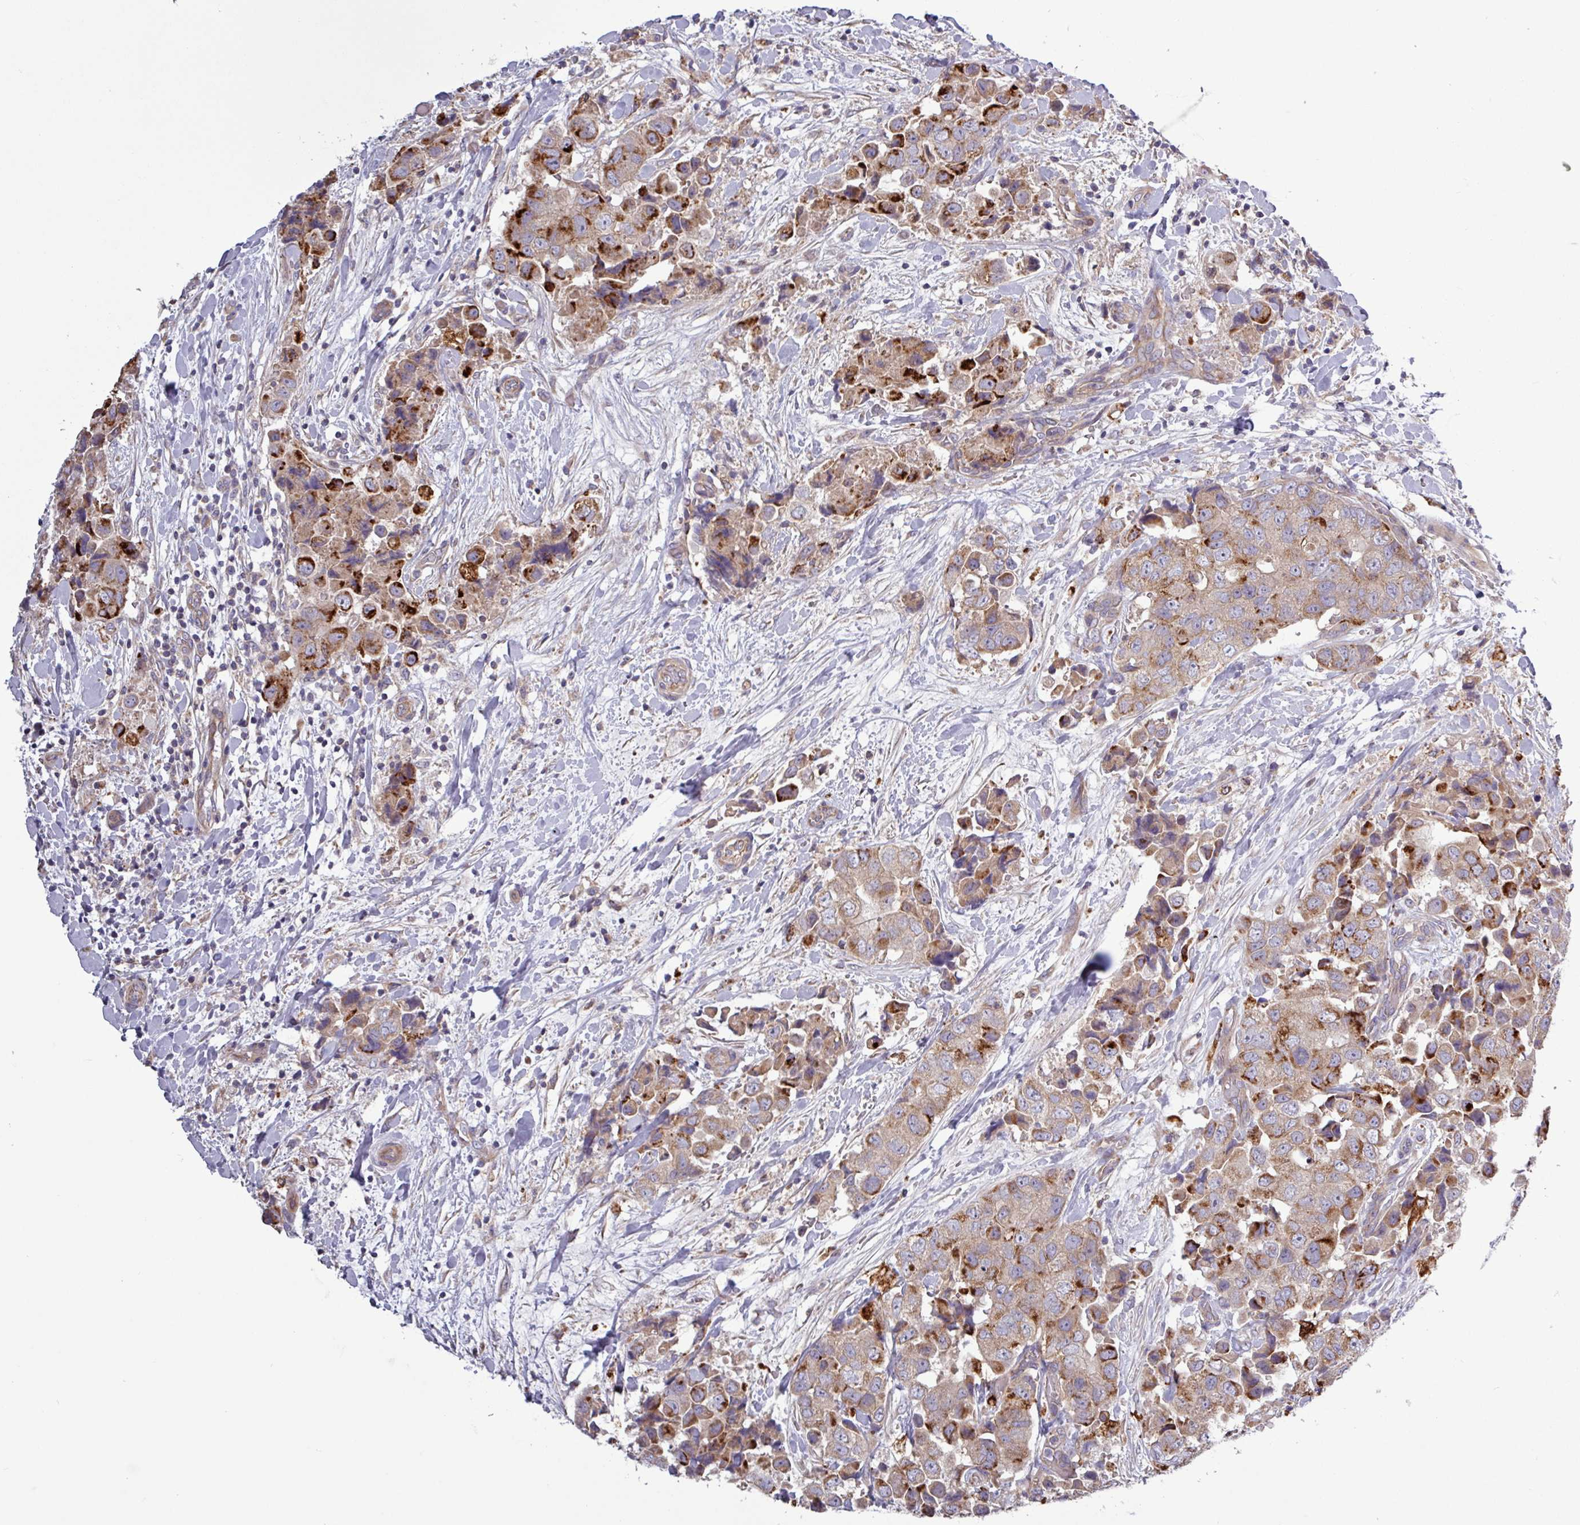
{"staining": {"intensity": "strong", "quantity": "25%-75%", "location": "cytoplasmic/membranous"}, "tissue": "breast cancer", "cell_type": "Tumor cells", "image_type": "cancer", "snomed": [{"axis": "morphology", "description": "Normal tissue, NOS"}, {"axis": "morphology", "description": "Duct carcinoma"}, {"axis": "topography", "description": "Breast"}], "caption": "Tumor cells show high levels of strong cytoplasmic/membranous staining in approximately 25%-75% of cells in breast infiltrating ductal carcinoma.", "gene": "PLIN2", "patient": {"sex": "female", "age": 62}}